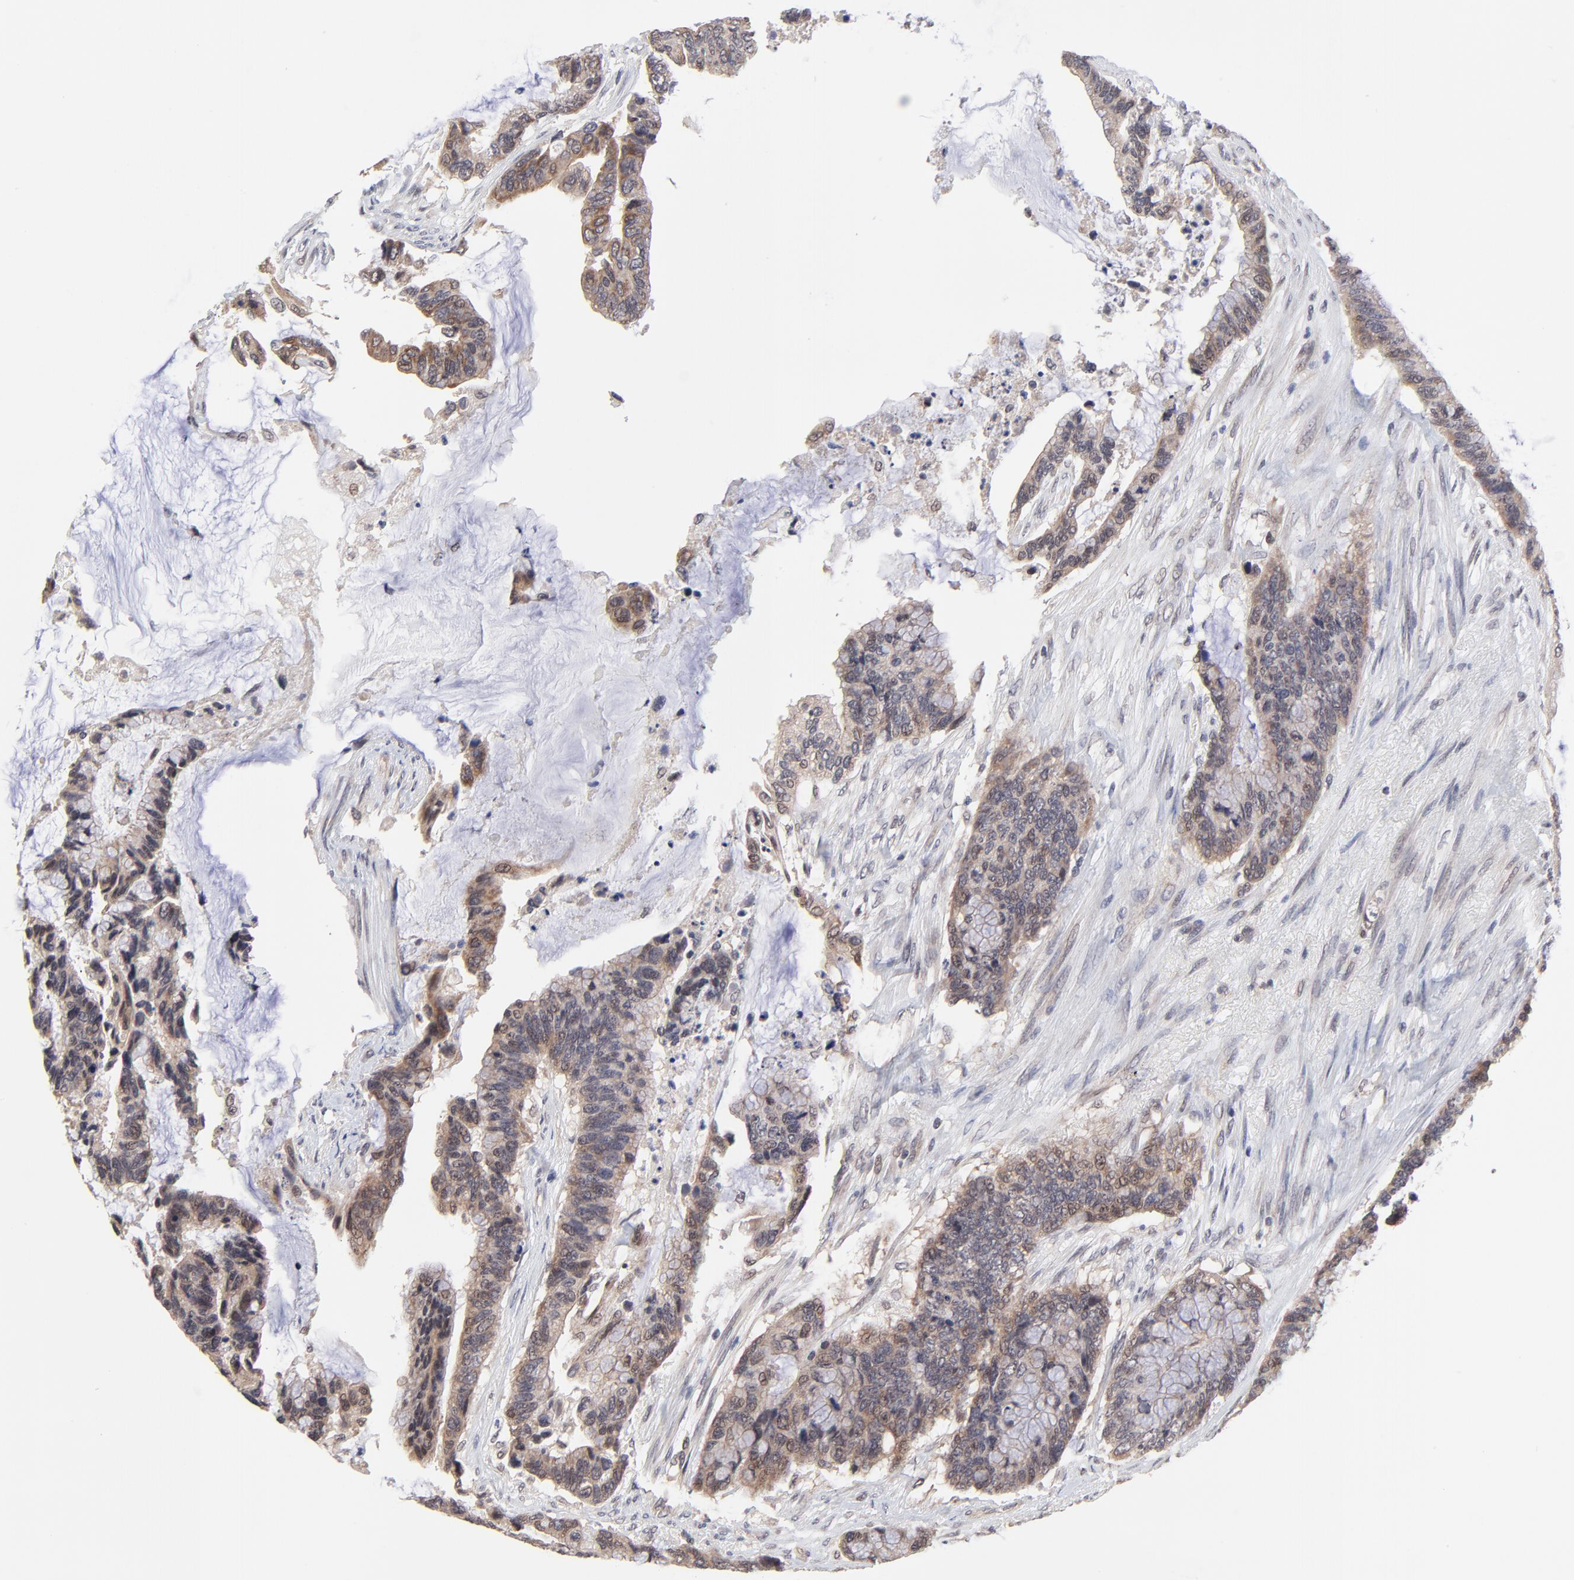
{"staining": {"intensity": "weak", "quantity": ">75%", "location": "cytoplasmic/membranous"}, "tissue": "colorectal cancer", "cell_type": "Tumor cells", "image_type": "cancer", "snomed": [{"axis": "morphology", "description": "Adenocarcinoma, NOS"}, {"axis": "topography", "description": "Rectum"}], "caption": "Tumor cells display low levels of weak cytoplasmic/membranous positivity in about >75% of cells in human colorectal cancer.", "gene": "FBXO8", "patient": {"sex": "female", "age": 59}}